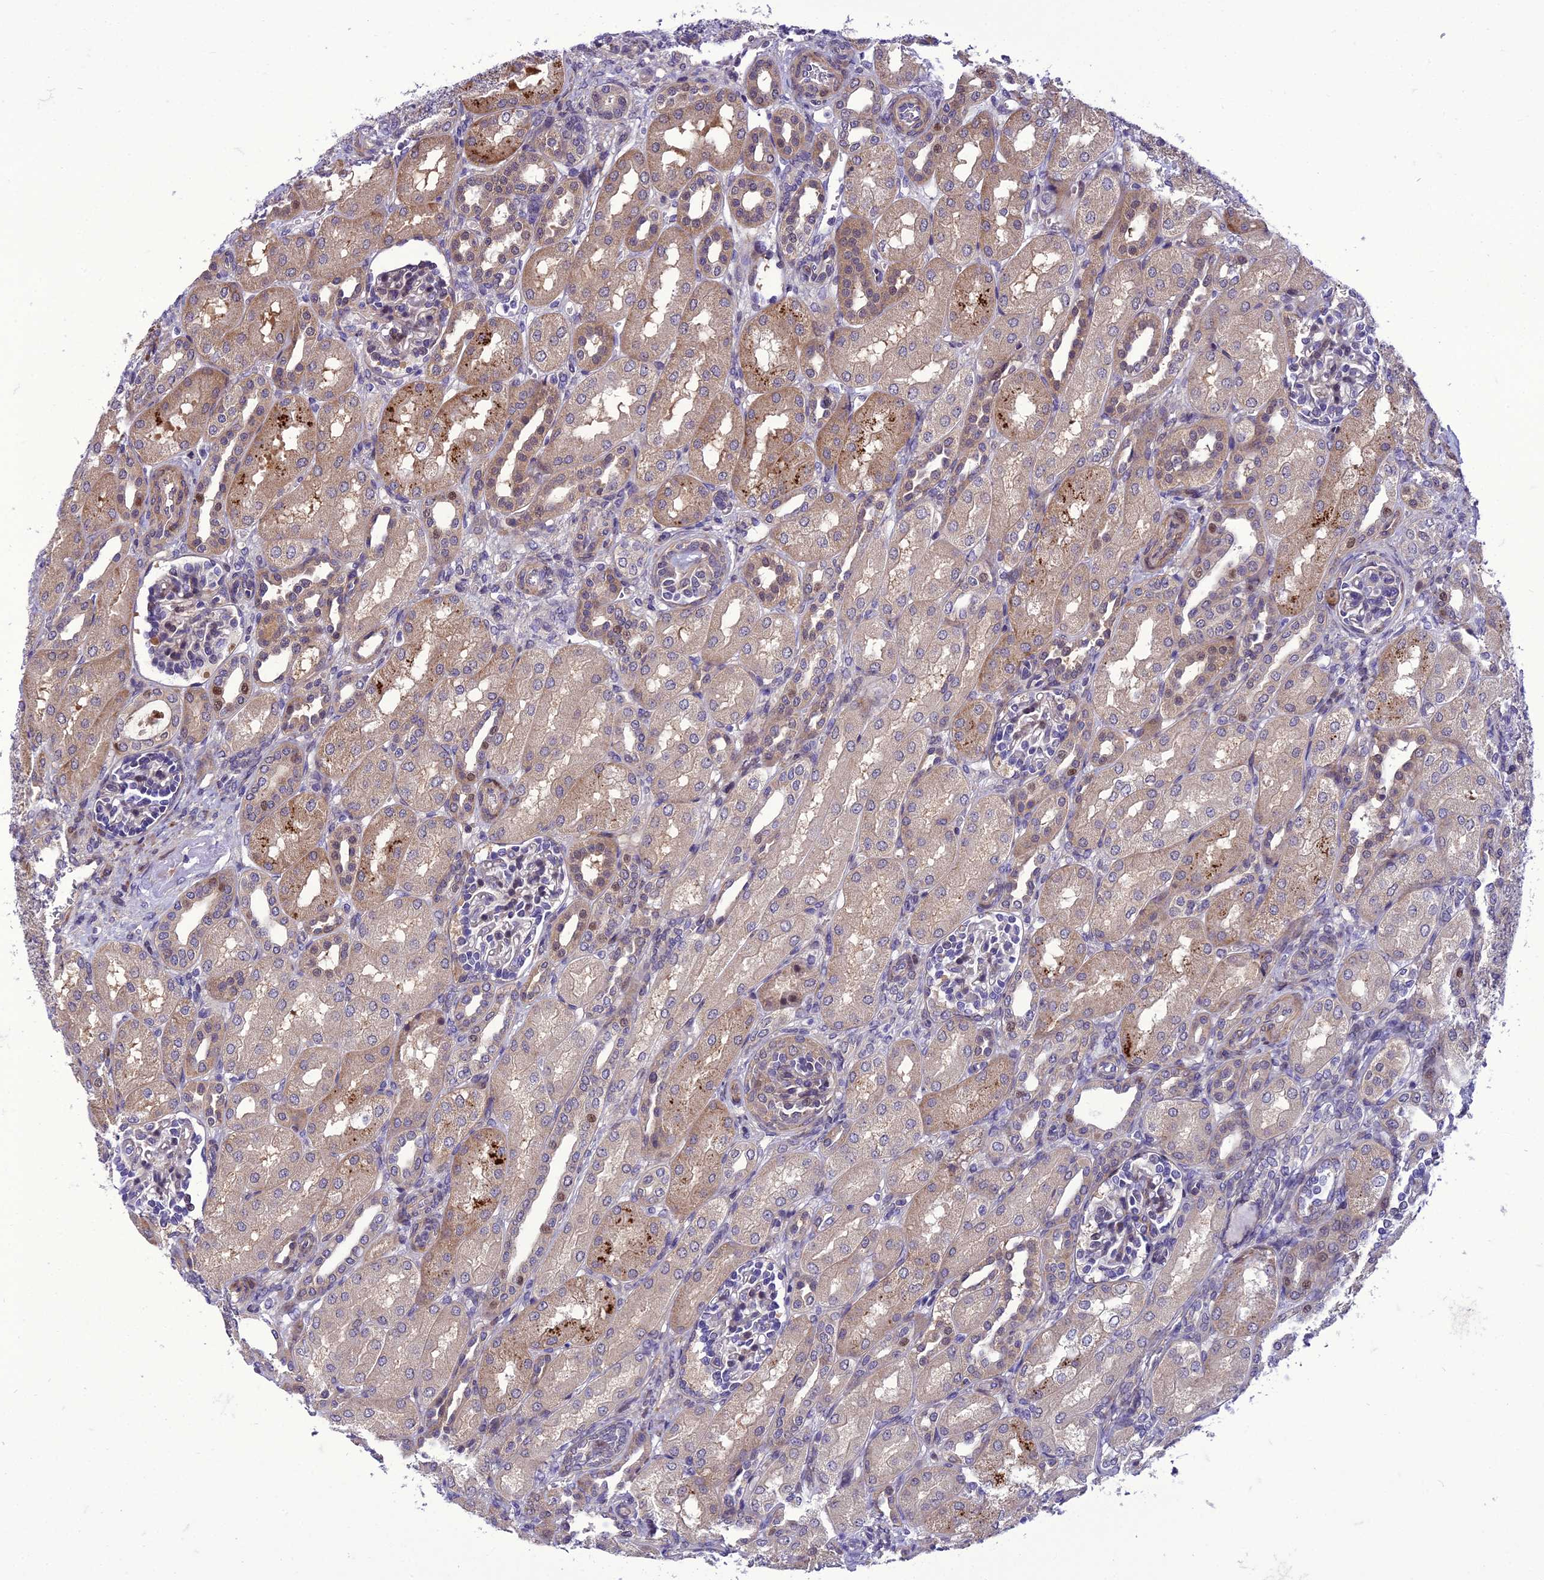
{"staining": {"intensity": "negative", "quantity": "none", "location": "none"}, "tissue": "kidney", "cell_type": "Cells in glomeruli", "image_type": "normal", "snomed": [{"axis": "morphology", "description": "Normal tissue, NOS"}, {"axis": "morphology", "description": "Neoplasm, malignant, NOS"}, {"axis": "topography", "description": "Kidney"}], "caption": "The immunohistochemistry (IHC) image has no significant positivity in cells in glomeruli of kidney.", "gene": "GAB4", "patient": {"sex": "female", "age": 1}}